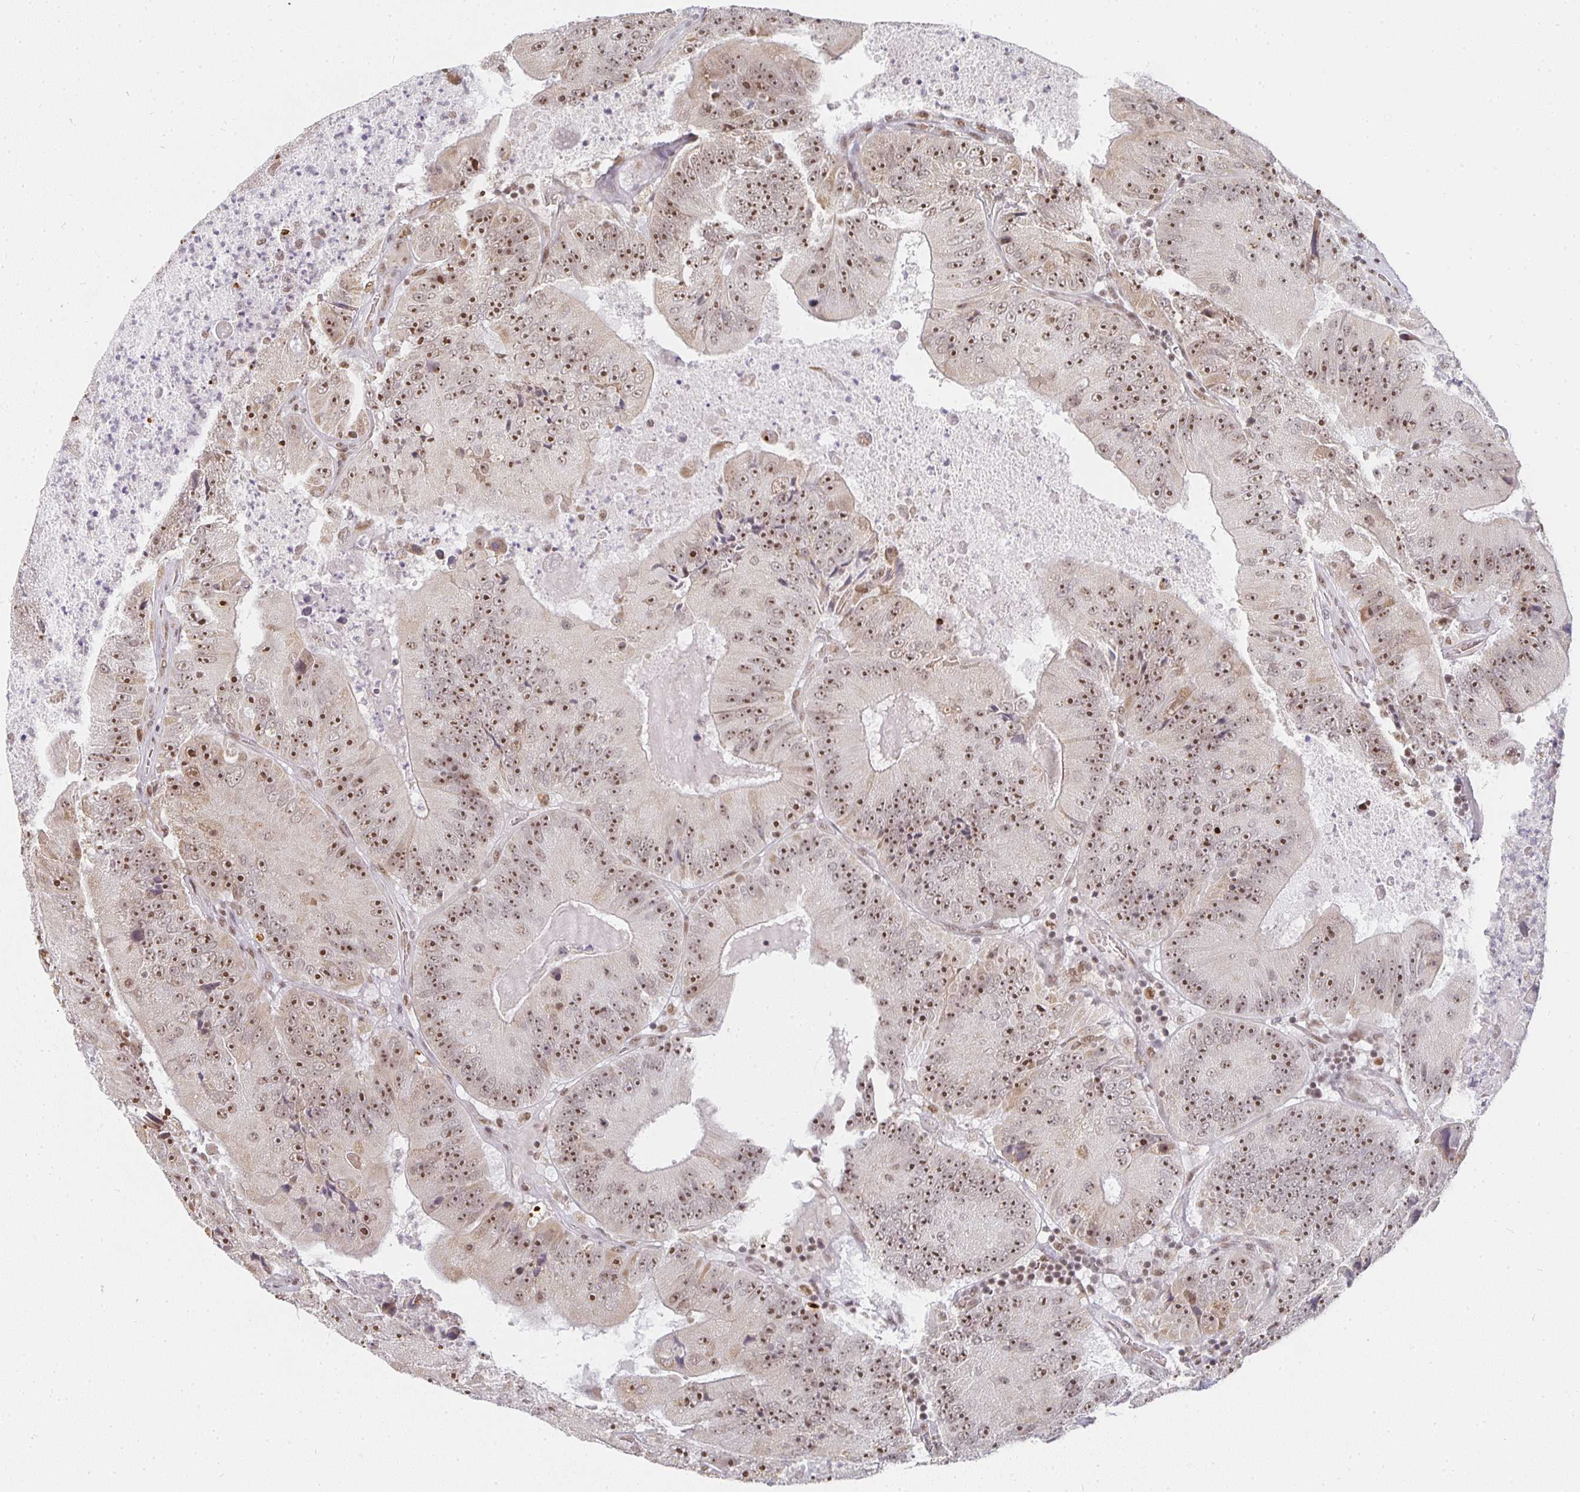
{"staining": {"intensity": "moderate", "quantity": ">75%", "location": "nuclear"}, "tissue": "colorectal cancer", "cell_type": "Tumor cells", "image_type": "cancer", "snomed": [{"axis": "morphology", "description": "Adenocarcinoma, NOS"}, {"axis": "topography", "description": "Colon"}], "caption": "About >75% of tumor cells in human colorectal cancer (adenocarcinoma) show moderate nuclear protein expression as visualized by brown immunohistochemical staining.", "gene": "SMARCA2", "patient": {"sex": "female", "age": 86}}